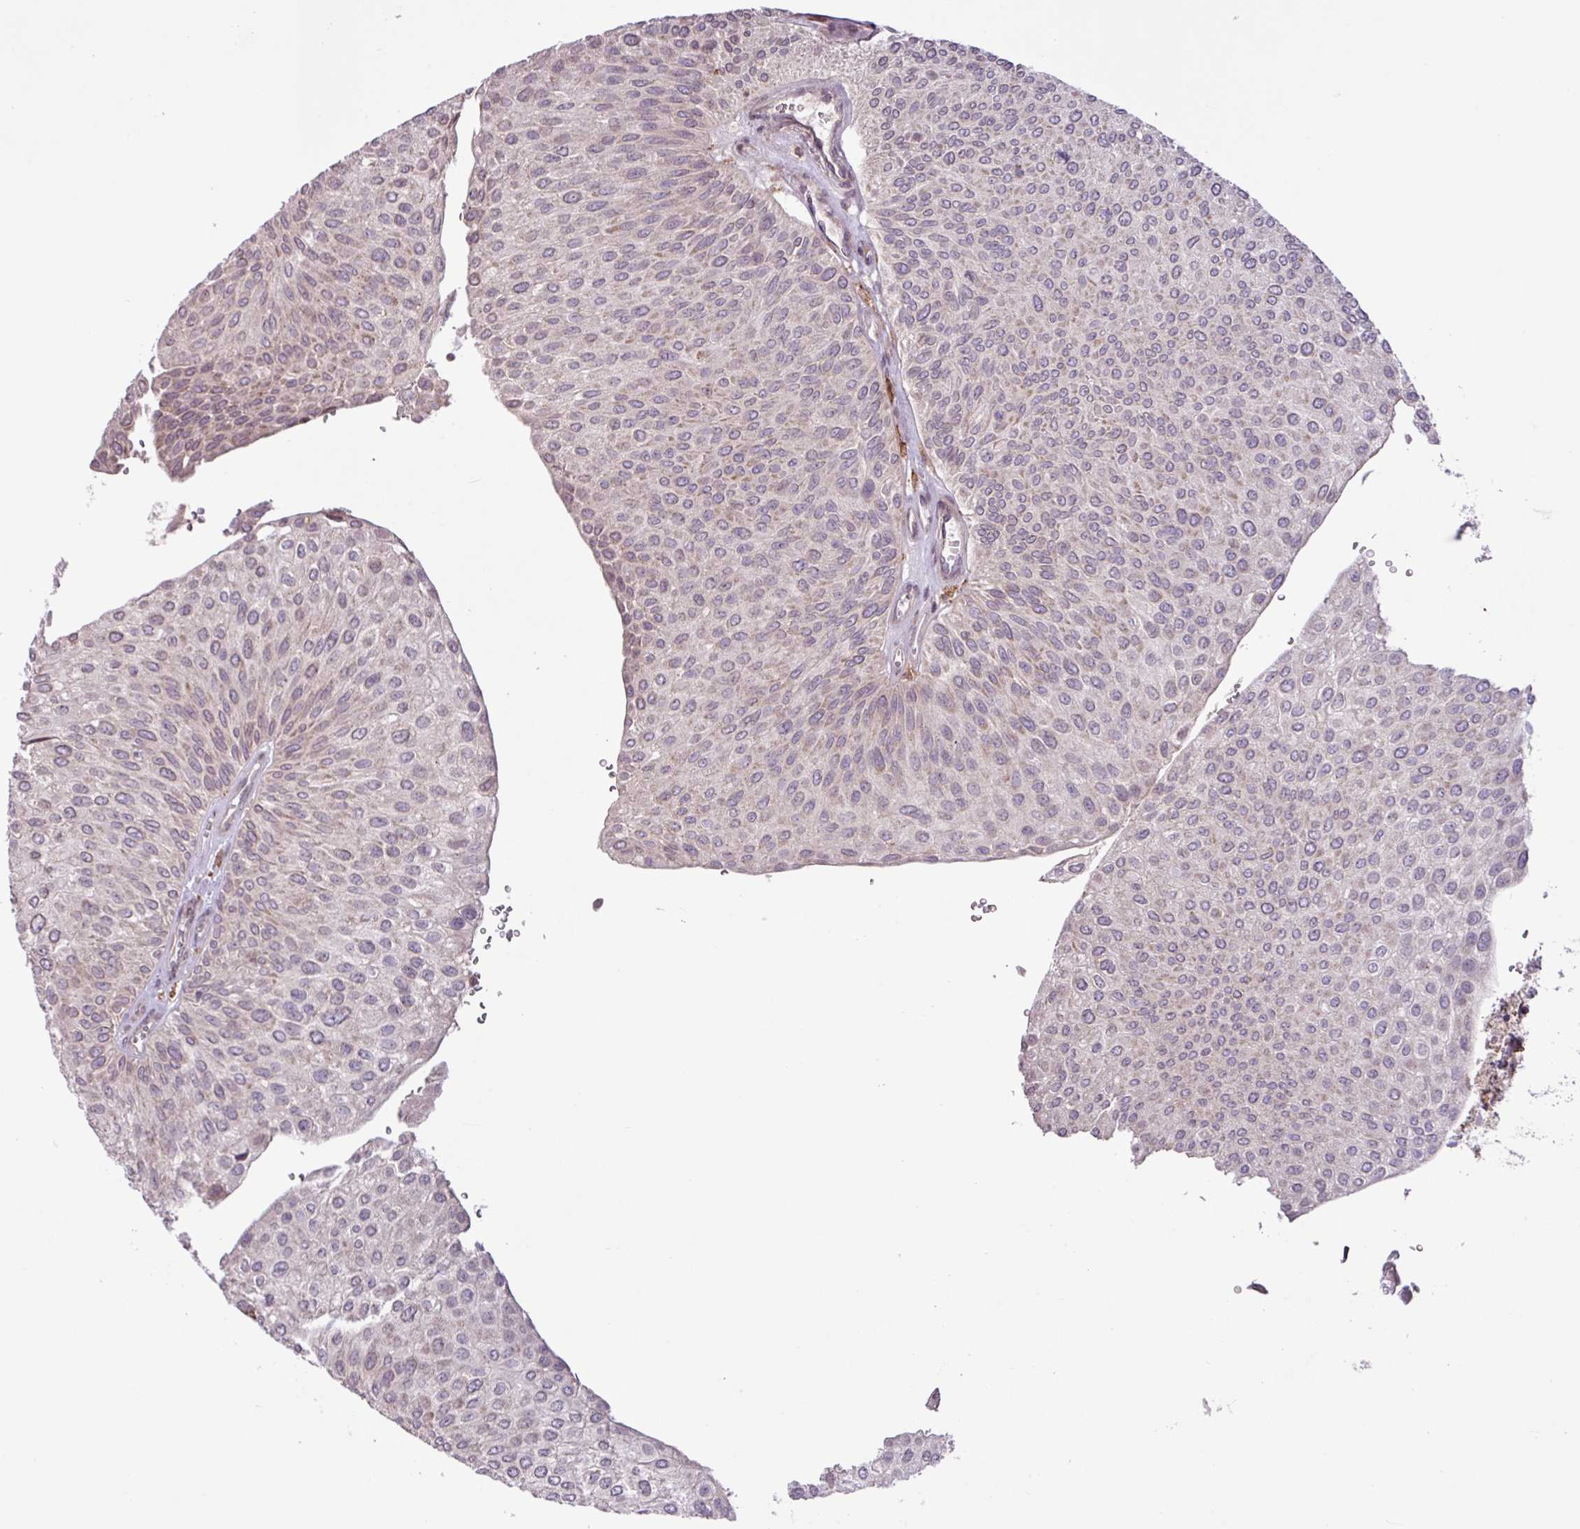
{"staining": {"intensity": "weak", "quantity": "<25%", "location": "cytoplasmic/membranous"}, "tissue": "urothelial cancer", "cell_type": "Tumor cells", "image_type": "cancer", "snomed": [{"axis": "morphology", "description": "Urothelial carcinoma, NOS"}, {"axis": "topography", "description": "Urinary bladder"}], "caption": "The micrograph exhibits no staining of tumor cells in urothelial cancer.", "gene": "ARHGEF25", "patient": {"sex": "male", "age": 67}}